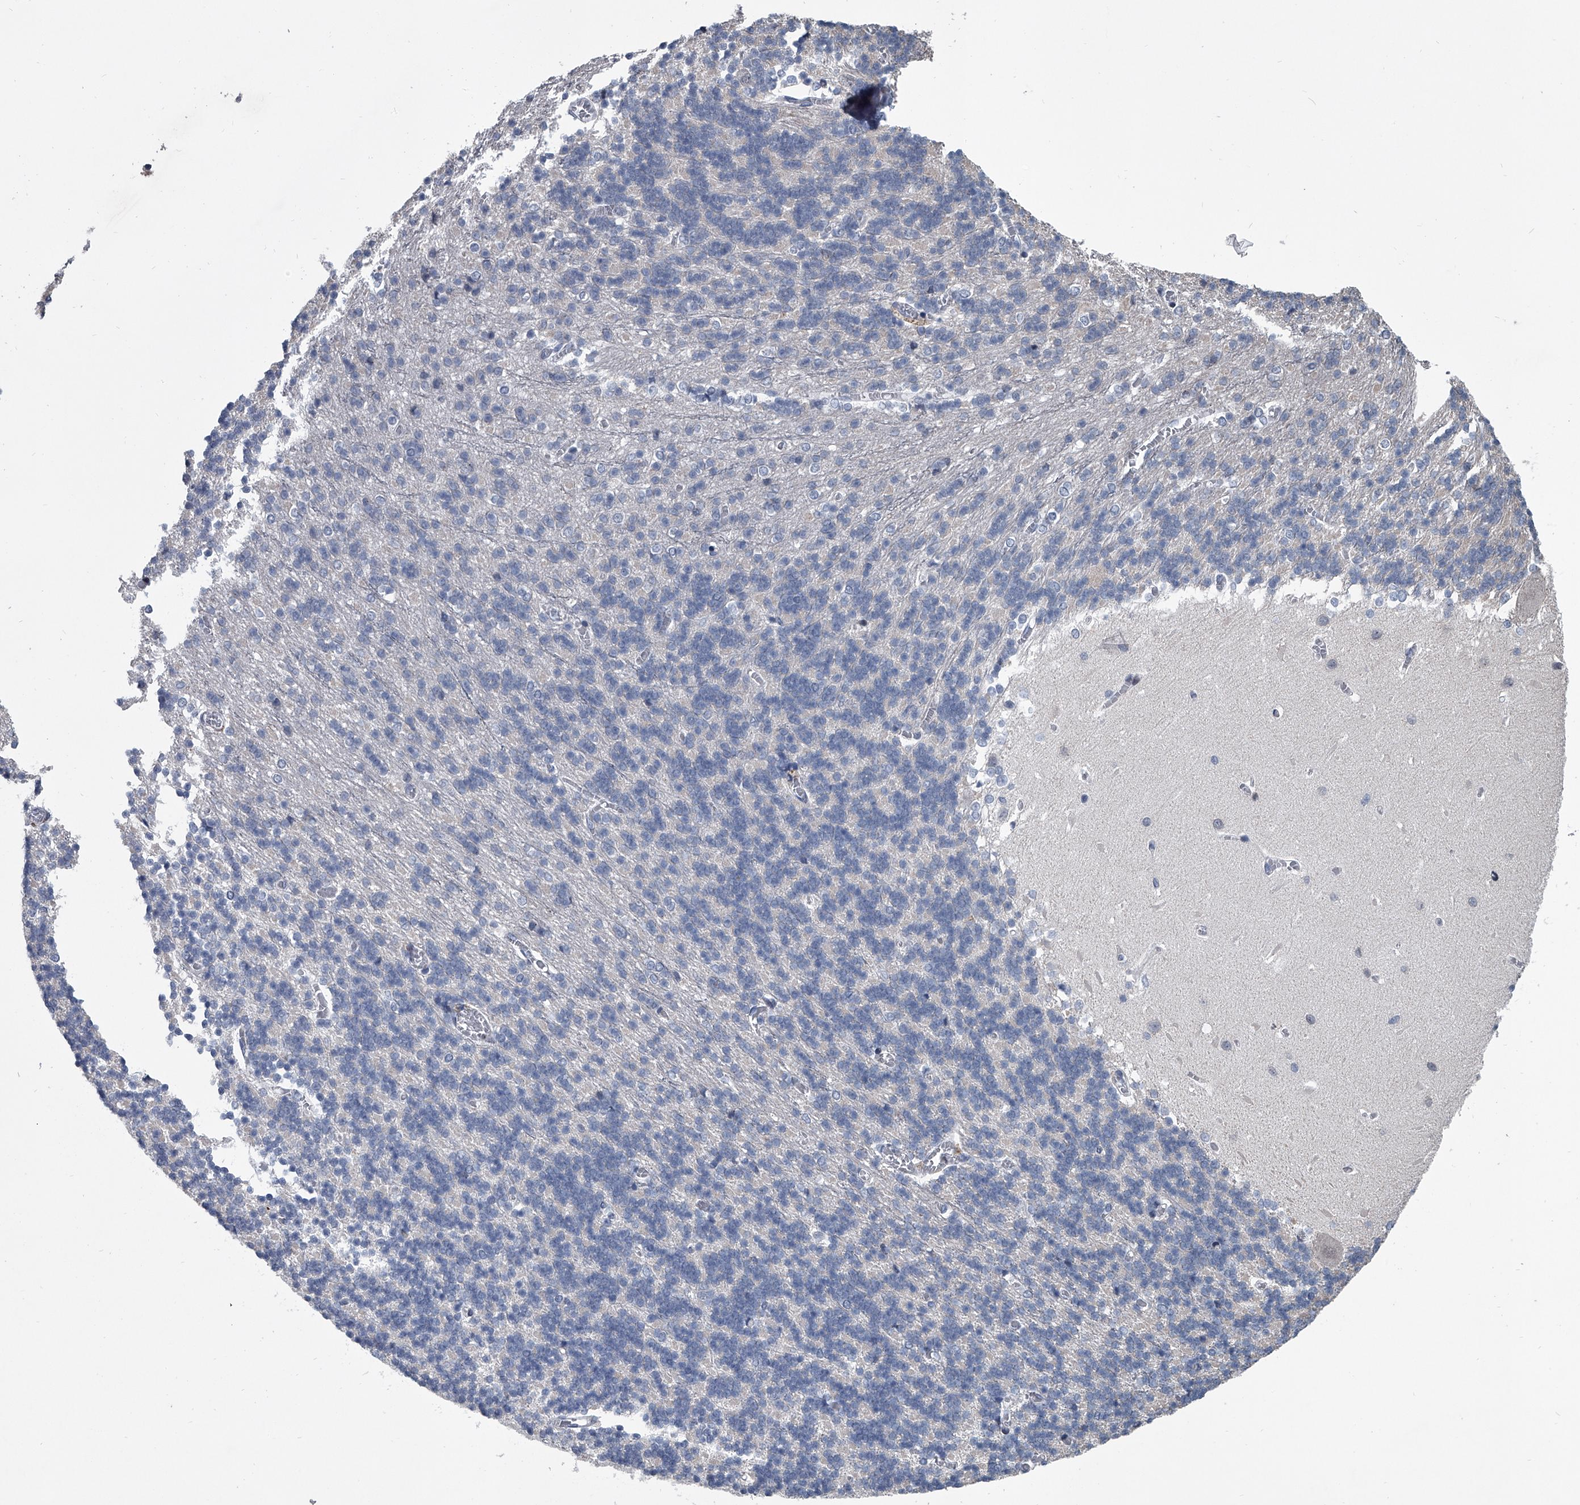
{"staining": {"intensity": "negative", "quantity": "none", "location": "none"}, "tissue": "cerebellum", "cell_type": "Cells in granular layer", "image_type": "normal", "snomed": [{"axis": "morphology", "description": "Normal tissue, NOS"}, {"axis": "topography", "description": "Cerebellum"}], "caption": "High magnification brightfield microscopy of benign cerebellum stained with DAB (3,3'-diaminobenzidine) (brown) and counterstained with hematoxylin (blue): cells in granular layer show no significant expression.", "gene": "PPP2R5D", "patient": {"sex": "male", "age": 37}}